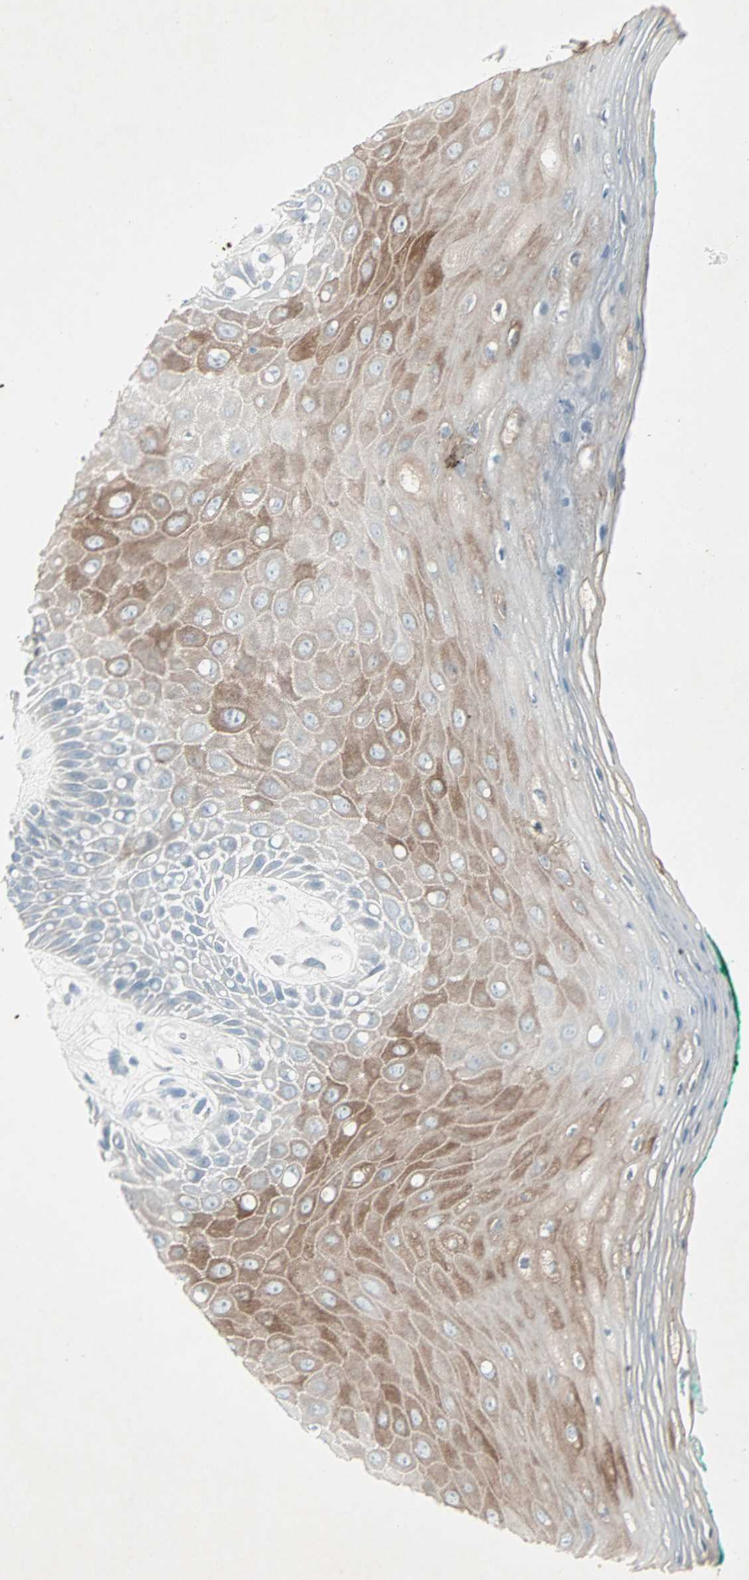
{"staining": {"intensity": "strong", "quantity": "25%-75%", "location": "cytoplasmic/membranous"}, "tissue": "oral mucosa", "cell_type": "Squamous epithelial cells", "image_type": "normal", "snomed": [{"axis": "morphology", "description": "Normal tissue, NOS"}, {"axis": "morphology", "description": "Squamous cell carcinoma, NOS"}, {"axis": "topography", "description": "Skeletal muscle"}, {"axis": "topography", "description": "Oral tissue"}, {"axis": "topography", "description": "Head-Neck"}], "caption": "Immunohistochemistry image of unremarkable oral mucosa: human oral mucosa stained using IHC shows high levels of strong protein expression localized specifically in the cytoplasmic/membranous of squamous epithelial cells, appearing as a cytoplasmic/membranous brown color.", "gene": "LANCL3", "patient": {"sex": "female", "age": 84}}